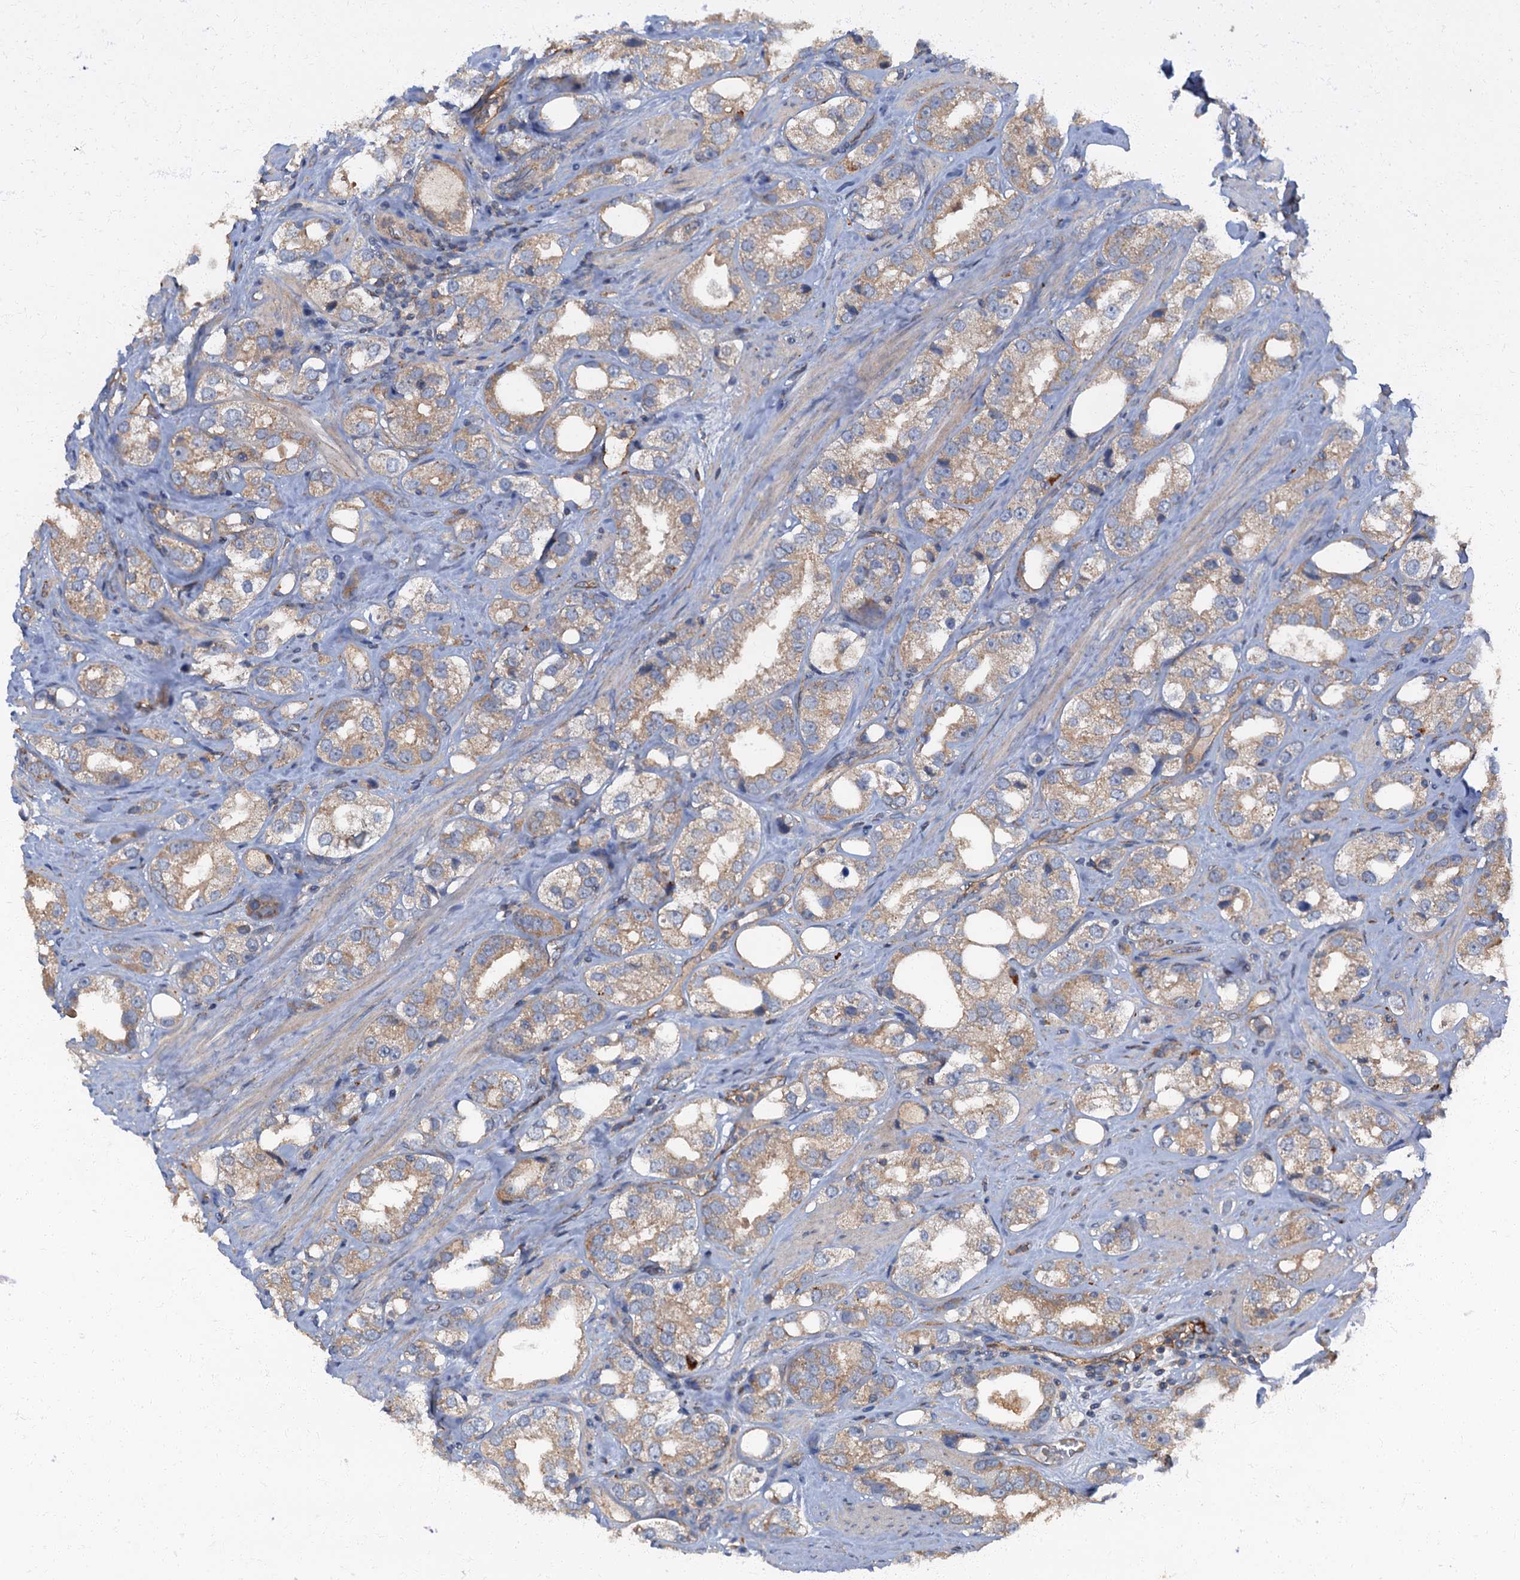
{"staining": {"intensity": "weak", "quantity": ">75%", "location": "cytoplasmic/membranous"}, "tissue": "prostate cancer", "cell_type": "Tumor cells", "image_type": "cancer", "snomed": [{"axis": "morphology", "description": "Adenocarcinoma, NOS"}, {"axis": "topography", "description": "Prostate"}], "caption": "DAB immunohistochemical staining of human prostate cancer displays weak cytoplasmic/membranous protein expression in about >75% of tumor cells.", "gene": "ARL11", "patient": {"sex": "male", "age": 79}}